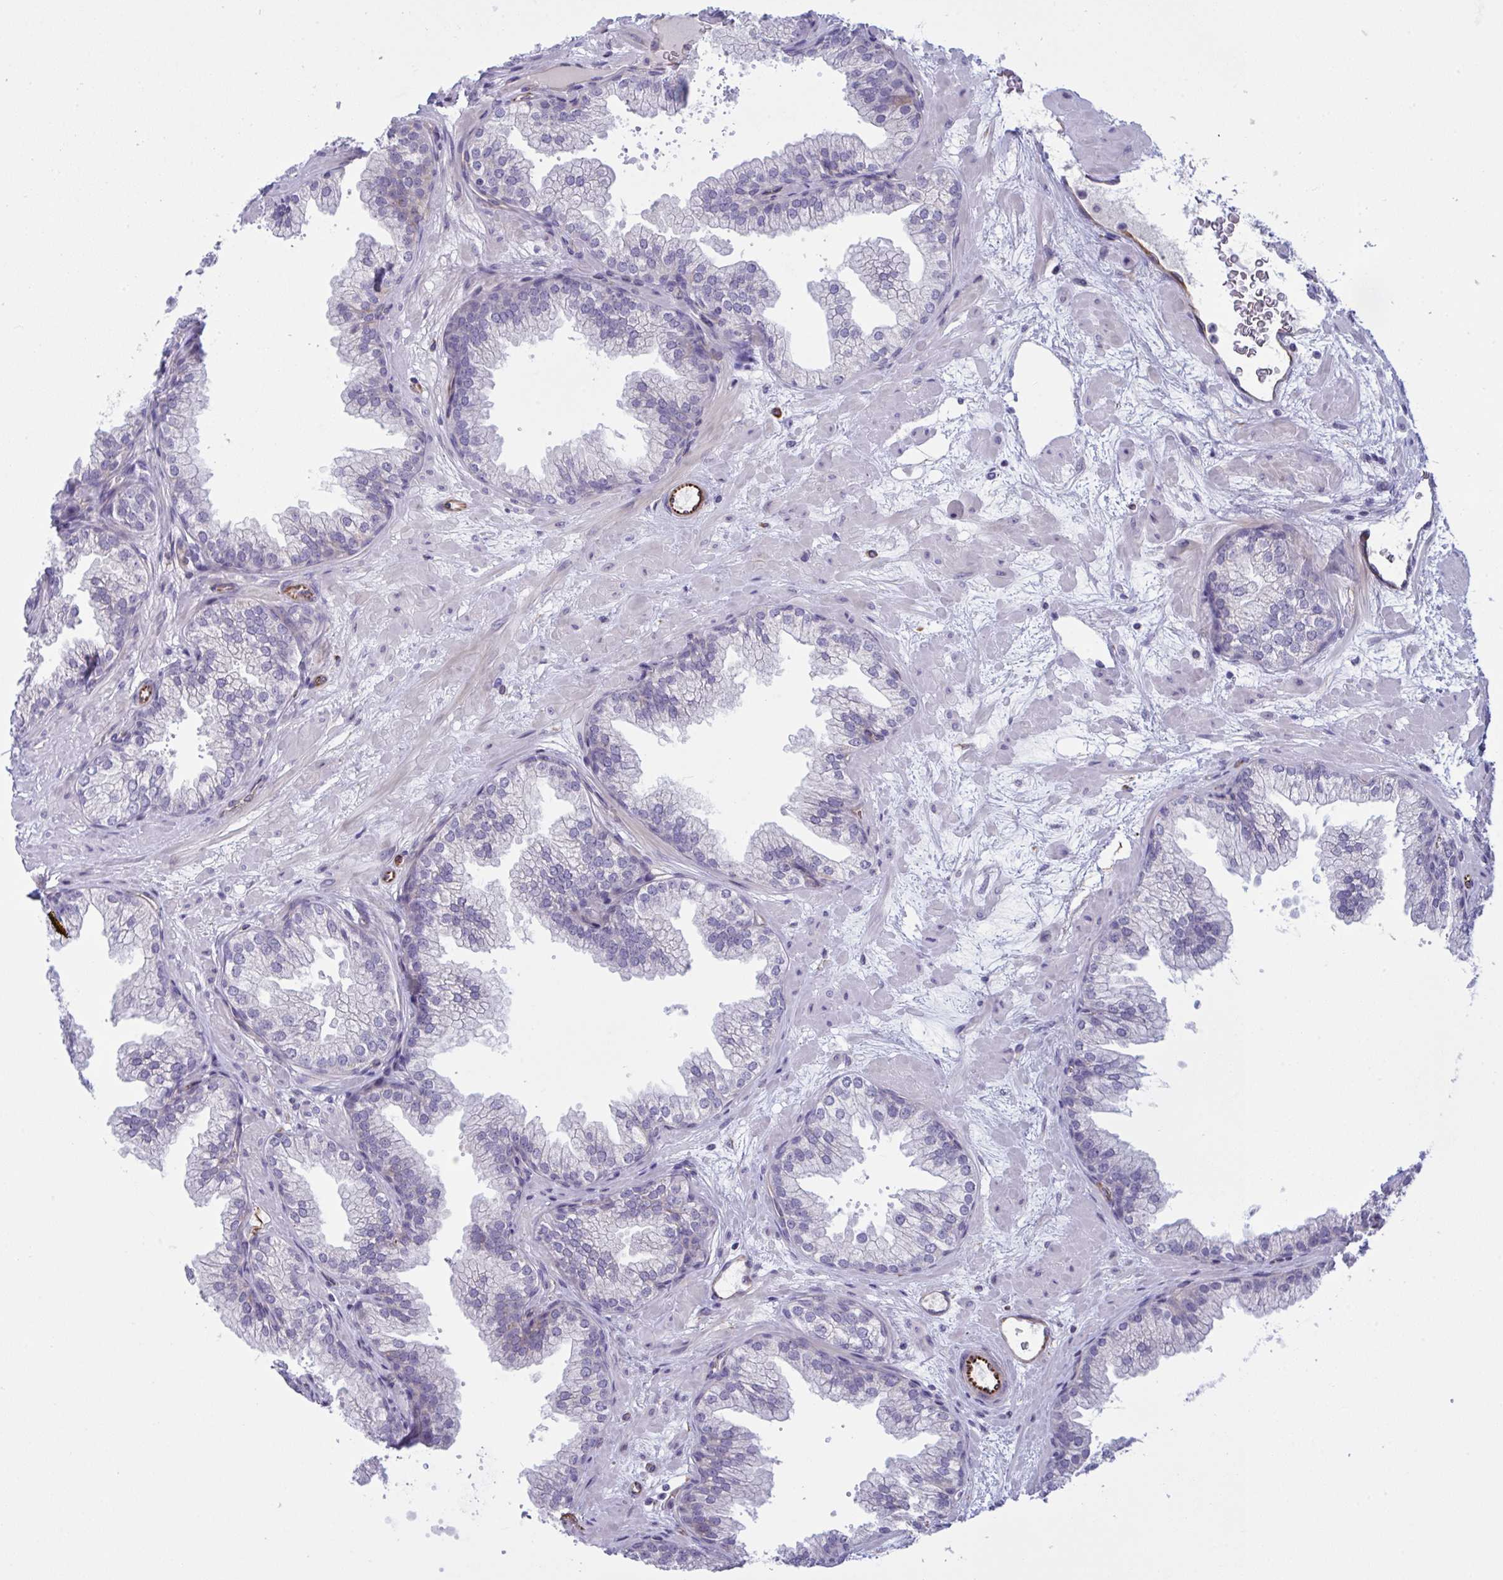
{"staining": {"intensity": "negative", "quantity": "none", "location": "none"}, "tissue": "prostate", "cell_type": "Glandular cells", "image_type": "normal", "snomed": [{"axis": "morphology", "description": "Normal tissue, NOS"}, {"axis": "topography", "description": "Prostate"}], "caption": "Immunohistochemistry histopathology image of benign prostate stained for a protein (brown), which reveals no staining in glandular cells.", "gene": "DCBLD1", "patient": {"sex": "male", "age": 37}}